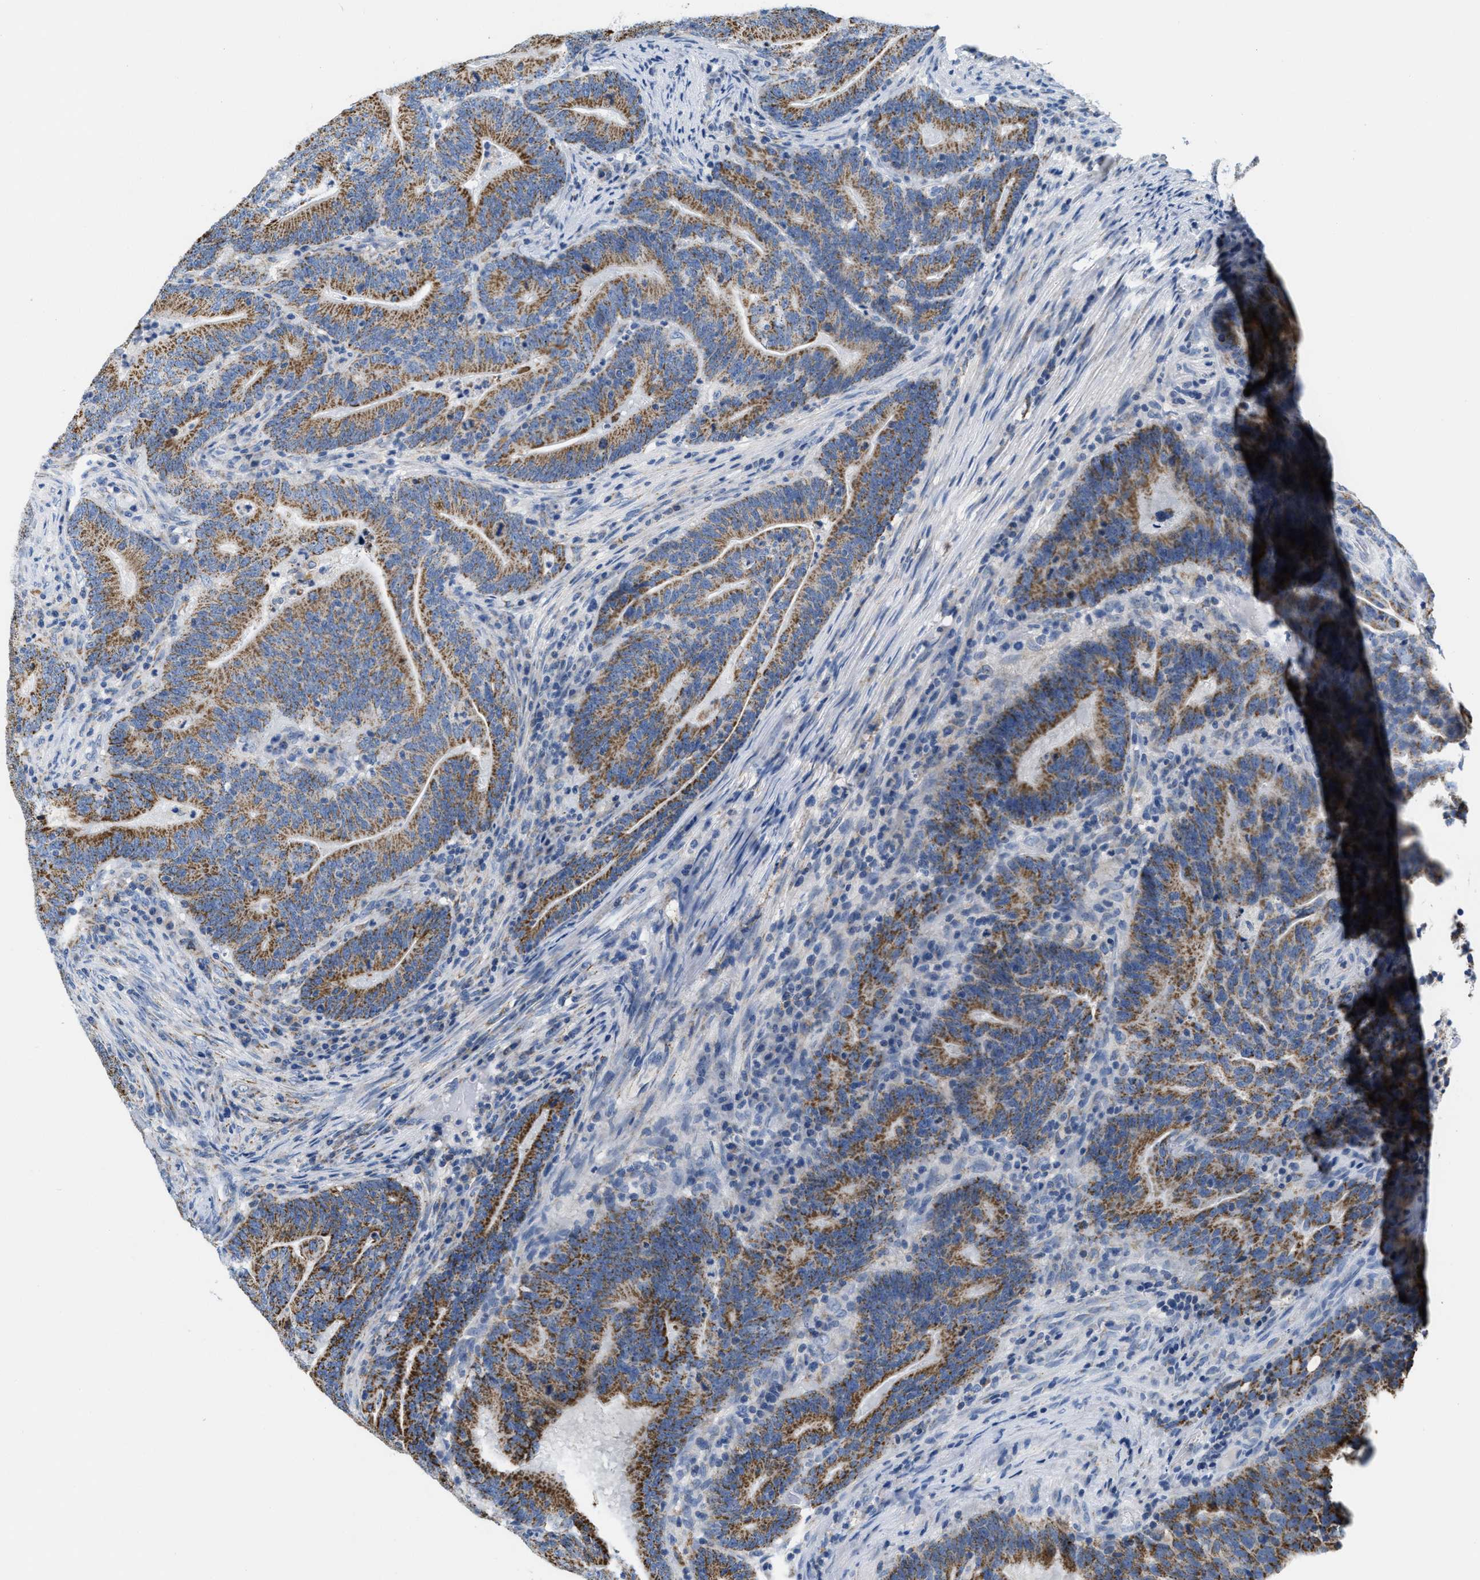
{"staining": {"intensity": "moderate", "quantity": ">75%", "location": "cytoplasmic/membranous"}, "tissue": "colorectal cancer", "cell_type": "Tumor cells", "image_type": "cancer", "snomed": [{"axis": "morphology", "description": "Adenocarcinoma, NOS"}, {"axis": "topography", "description": "Colon"}], "caption": "Immunohistochemistry (IHC) micrograph of neoplastic tissue: colorectal adenocarcinoma stained using immunohistochemistry displays medium levels of moderate protein expression localized specifically in the cytoplasmic/membranous of tumor cells, appearing as a cytoplasmic/membranous brown color.", "gene": "KCNJ5", "patient": {"sex": "female", "age": 66}}